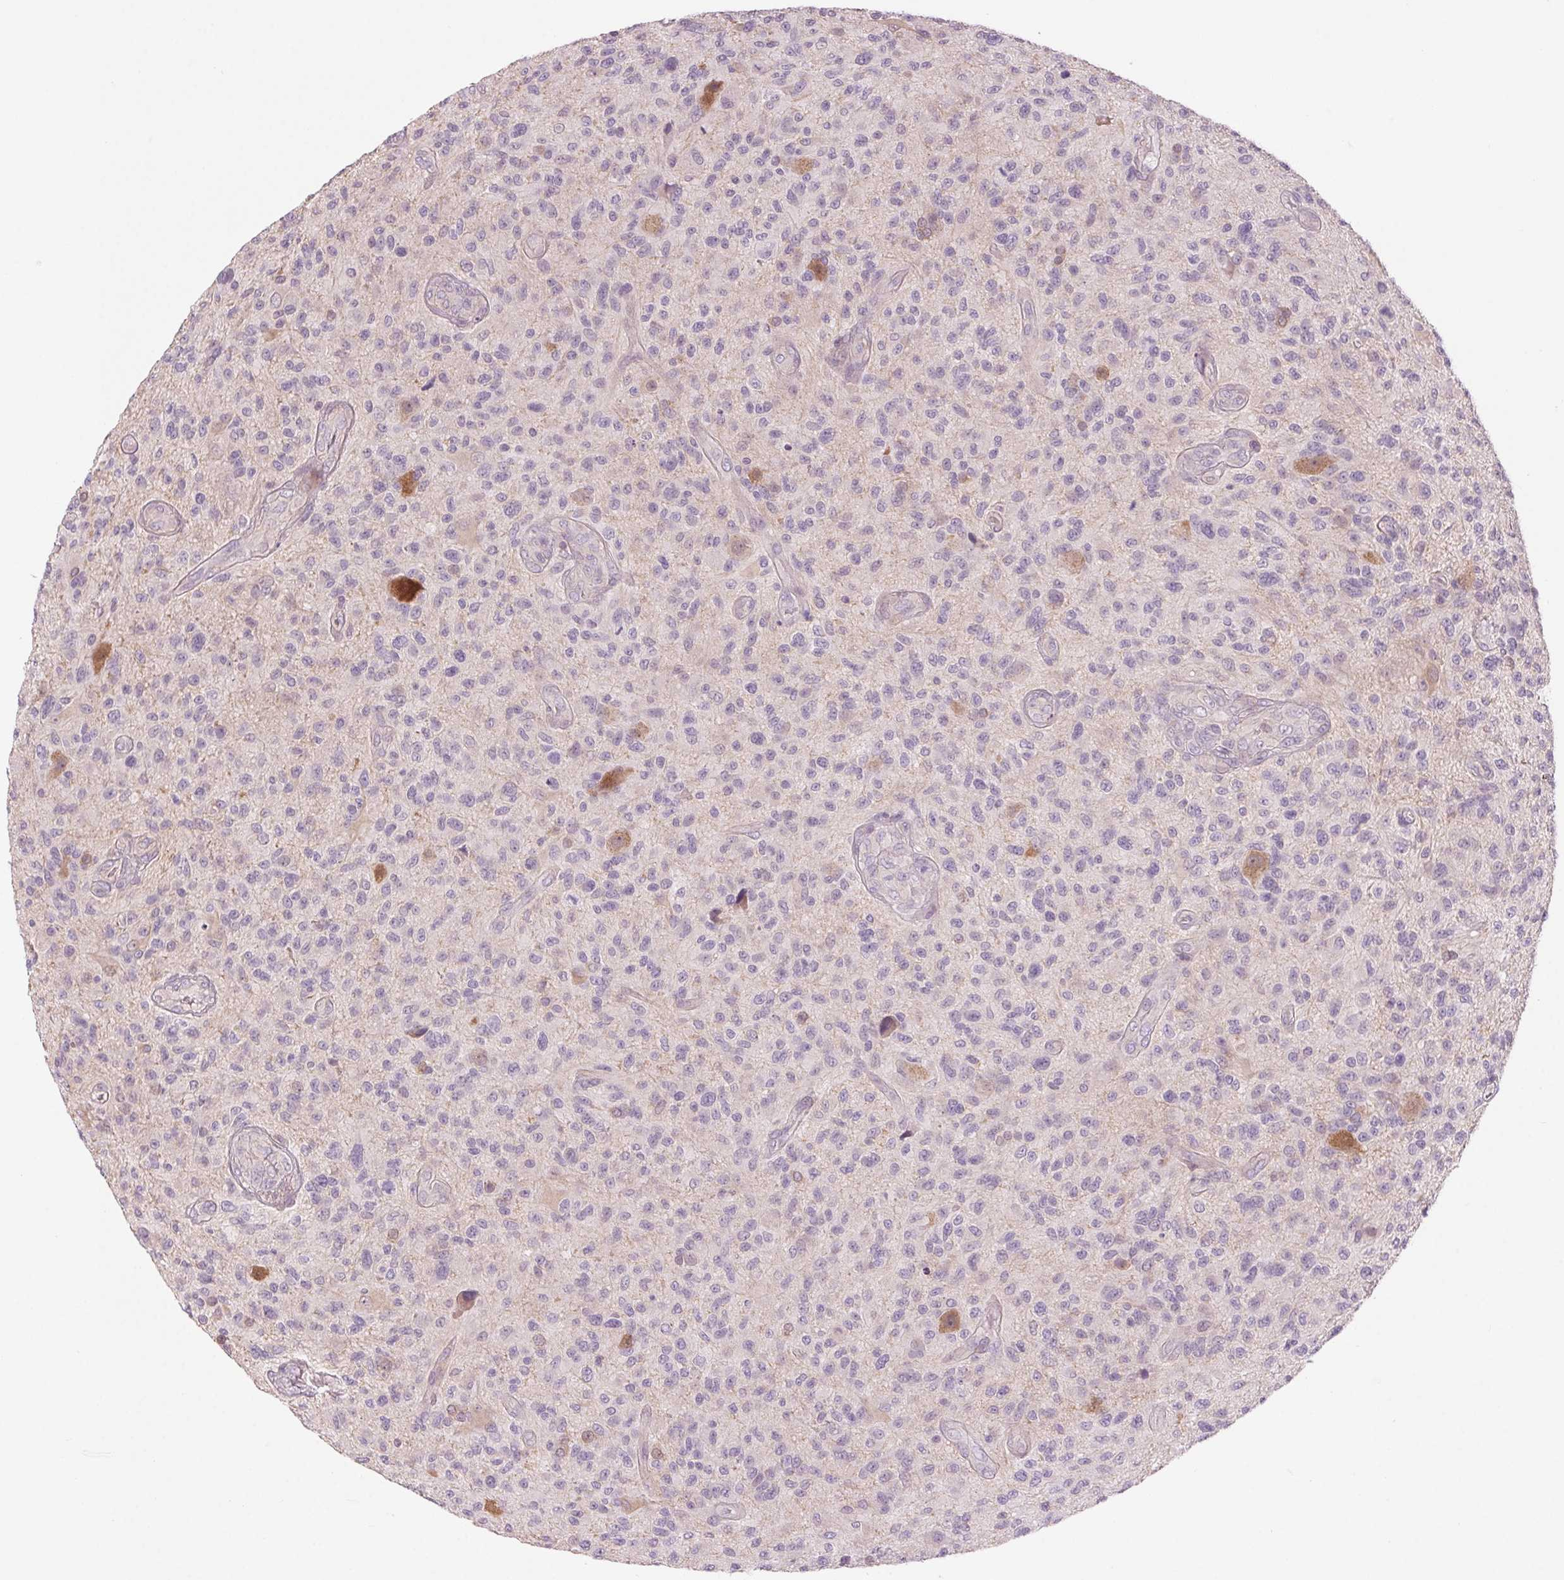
{"staining": {"intensity": "negative", "quantity": "none", "location": "none"}, "tissue": "glioma", "cell_type": "Tumor cells", "image_type": "cancer", "snomed": [{"axis": "morphology", "description": "Glioma, malignant, High grade"}, {"axis": "topography", "description": "Brain"}], "caption": "Malignant glioma (high-grade) stained for a protein using immunohistochemistry (IHC) displays no staining tumor cells.", "gene": "HHLA2", "patient": {"sex": "male", "age": 47}}